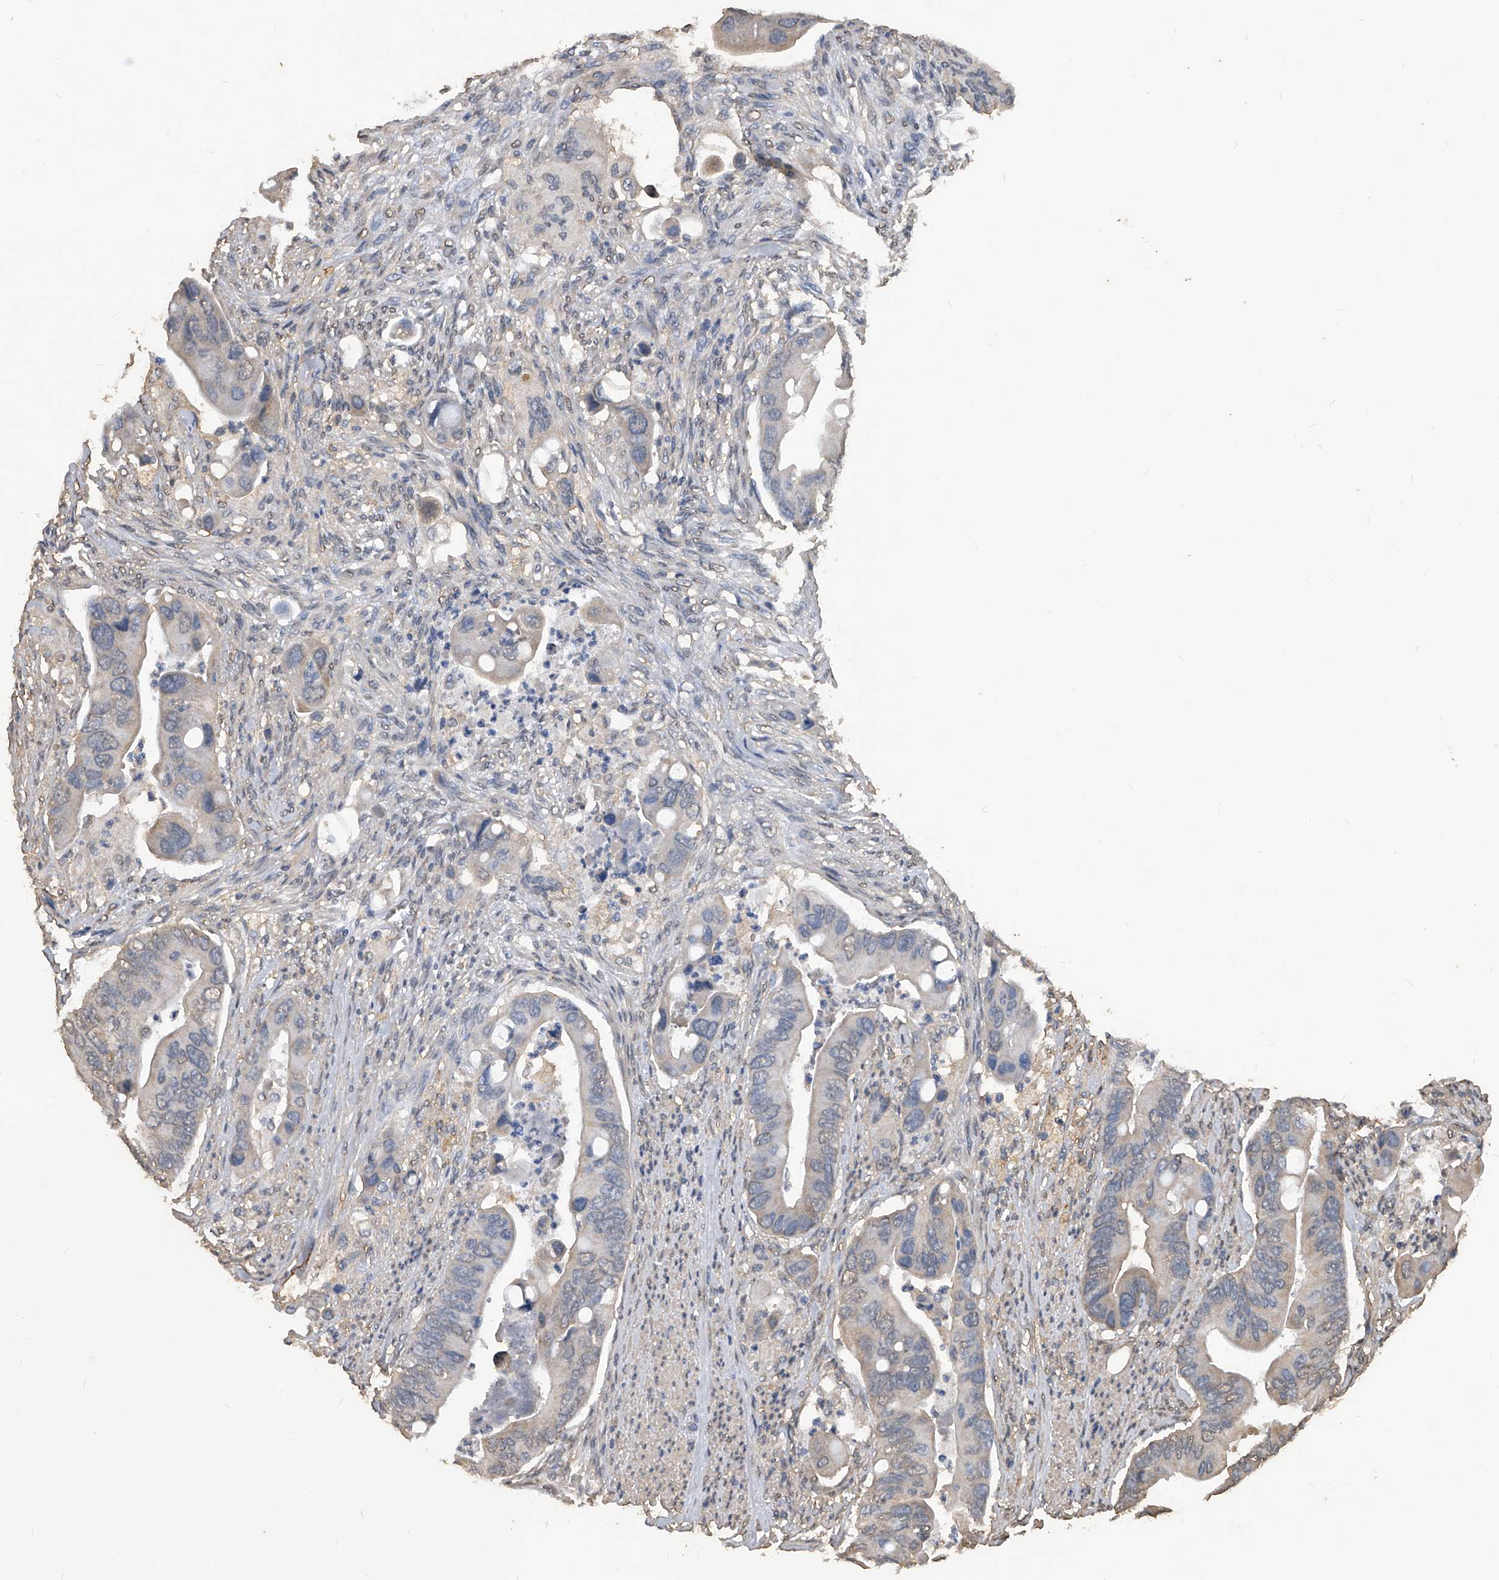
{"staining": {"intensity": "negative", "quantity": "none", "location": "none"}, "tissue": "colorectal cancer", "cell_type": "Tumor cells", "image_type": "cancer", "snomed": [{"axis": "morphology", "description": "Adenocarcinoma, NOS"}, {"axis": "topography", "description": "Rectum"}], "caption": "Immunohistochemistry photomicrograph of human colorectal cancer (adenocarcinoma) stained for a protein (brown), which exhibits no staining in tumor cells. (DAB (3,3'-diaminobenzidine) immunohistochemistry, high magnification).", "gene": "FBXL4", "patient": {"sex": "female", "age": 57}}